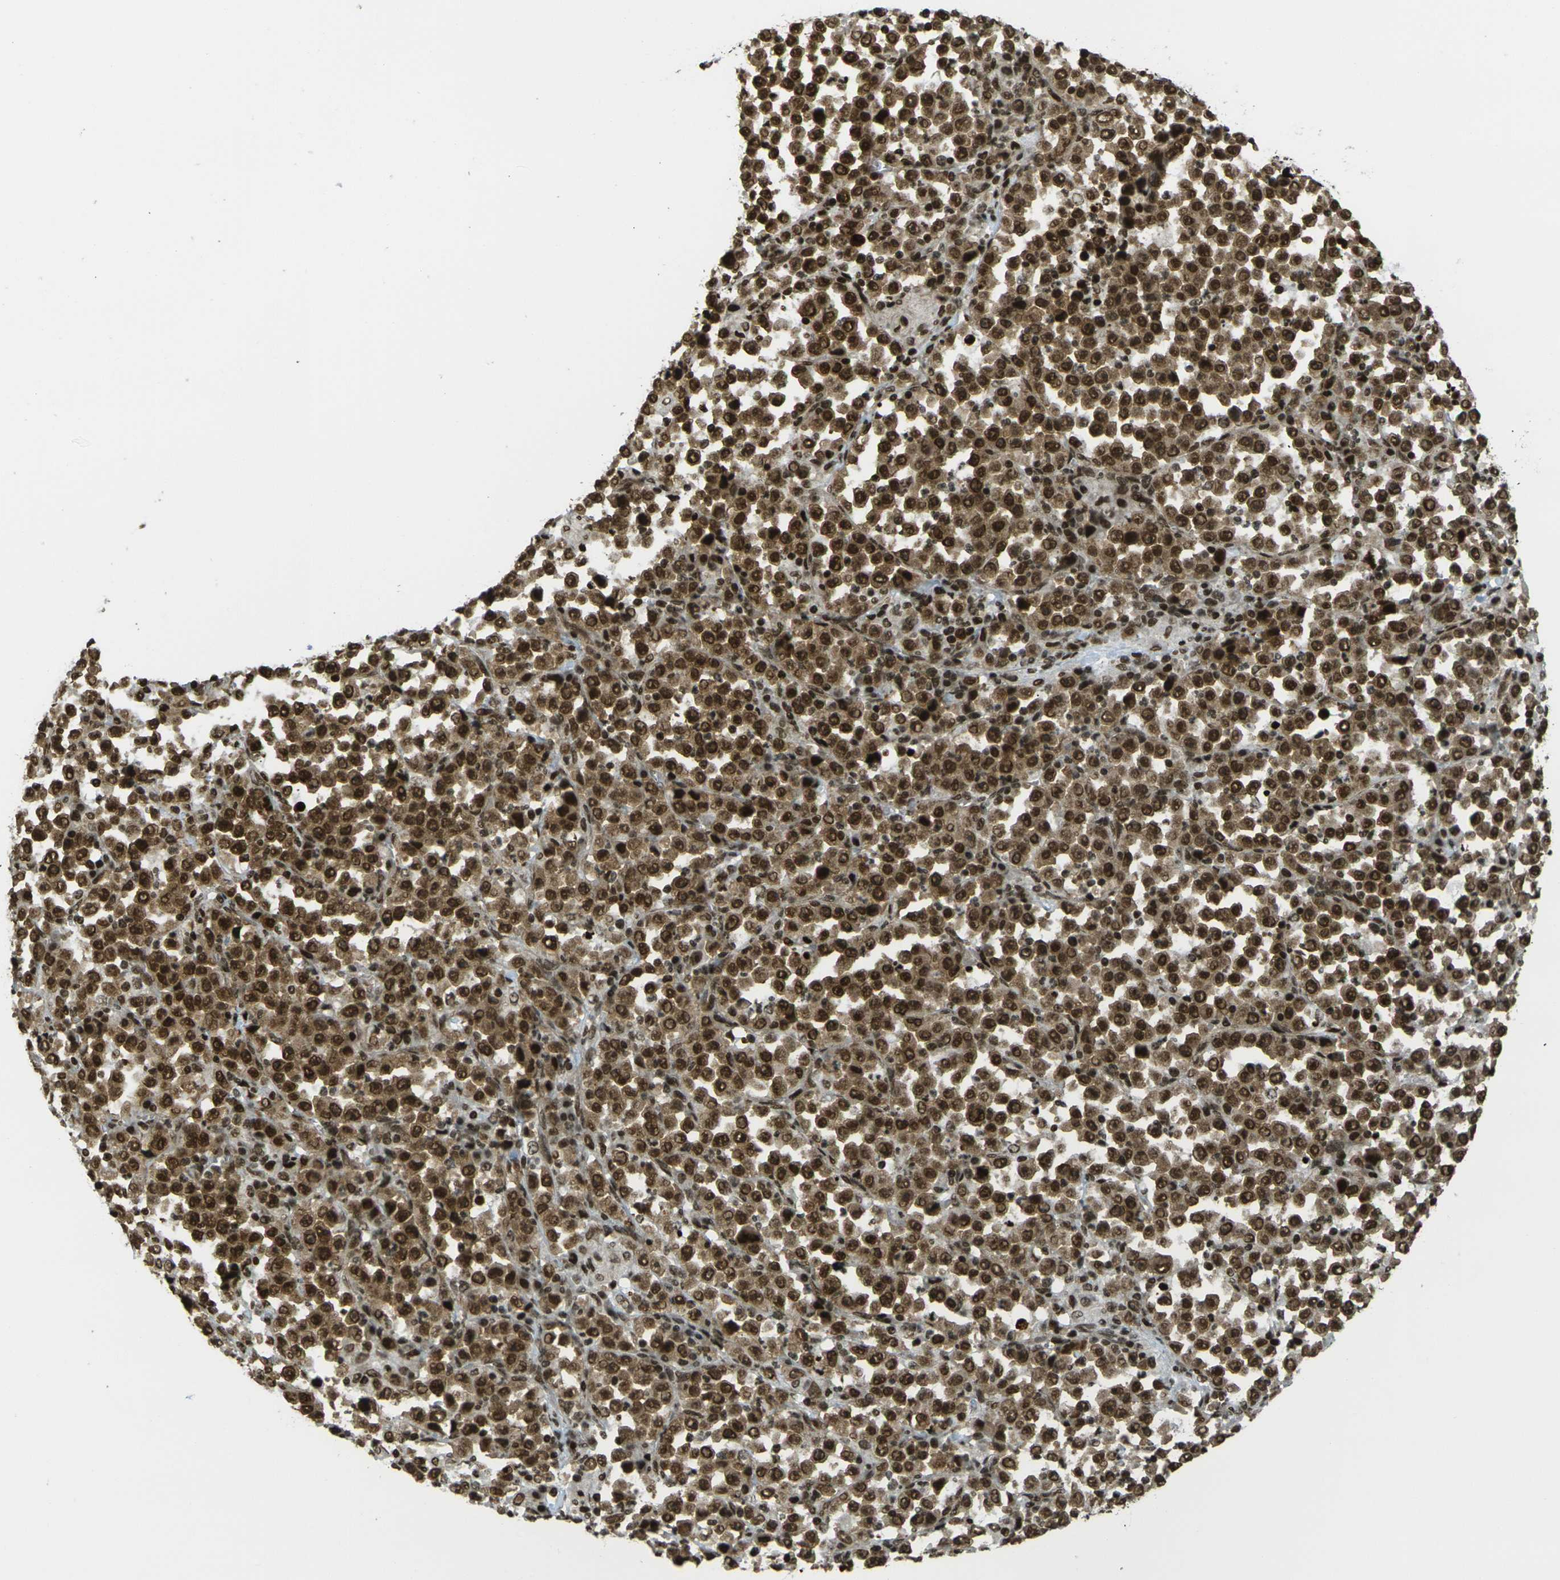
{"staining": {"intensity": "strong", "quantity": ">75%", "location": "cytoplasmic/membranous,nuclear"}, "tissue": "stomach cancer", "cell_type": "Tumor cells", "image_type": "cancer", "snomed": [{"axis": "morphology", "description": "Normal tissue, NOS"}, {"axis": "morphology", "description": "Adenocarcinoma, NOS"}, {"axis": "topography", "description": "Stomach, upper"}, {"axis": "topography", "description": "Stomach"}], "caption": "IHC (DAB) staining of human adenocarcinoma (stomach) reveals strong cytoplasmic/membranous and nuclear protein expression in about >75% of tumor cells. The staining is performed using DAB brown chromogen to label protein expression. The nuclei are counter-stained blue using hematoxylin.", "gene": "RUVBL2", "patient": {"sex": "male", "age": 59}}